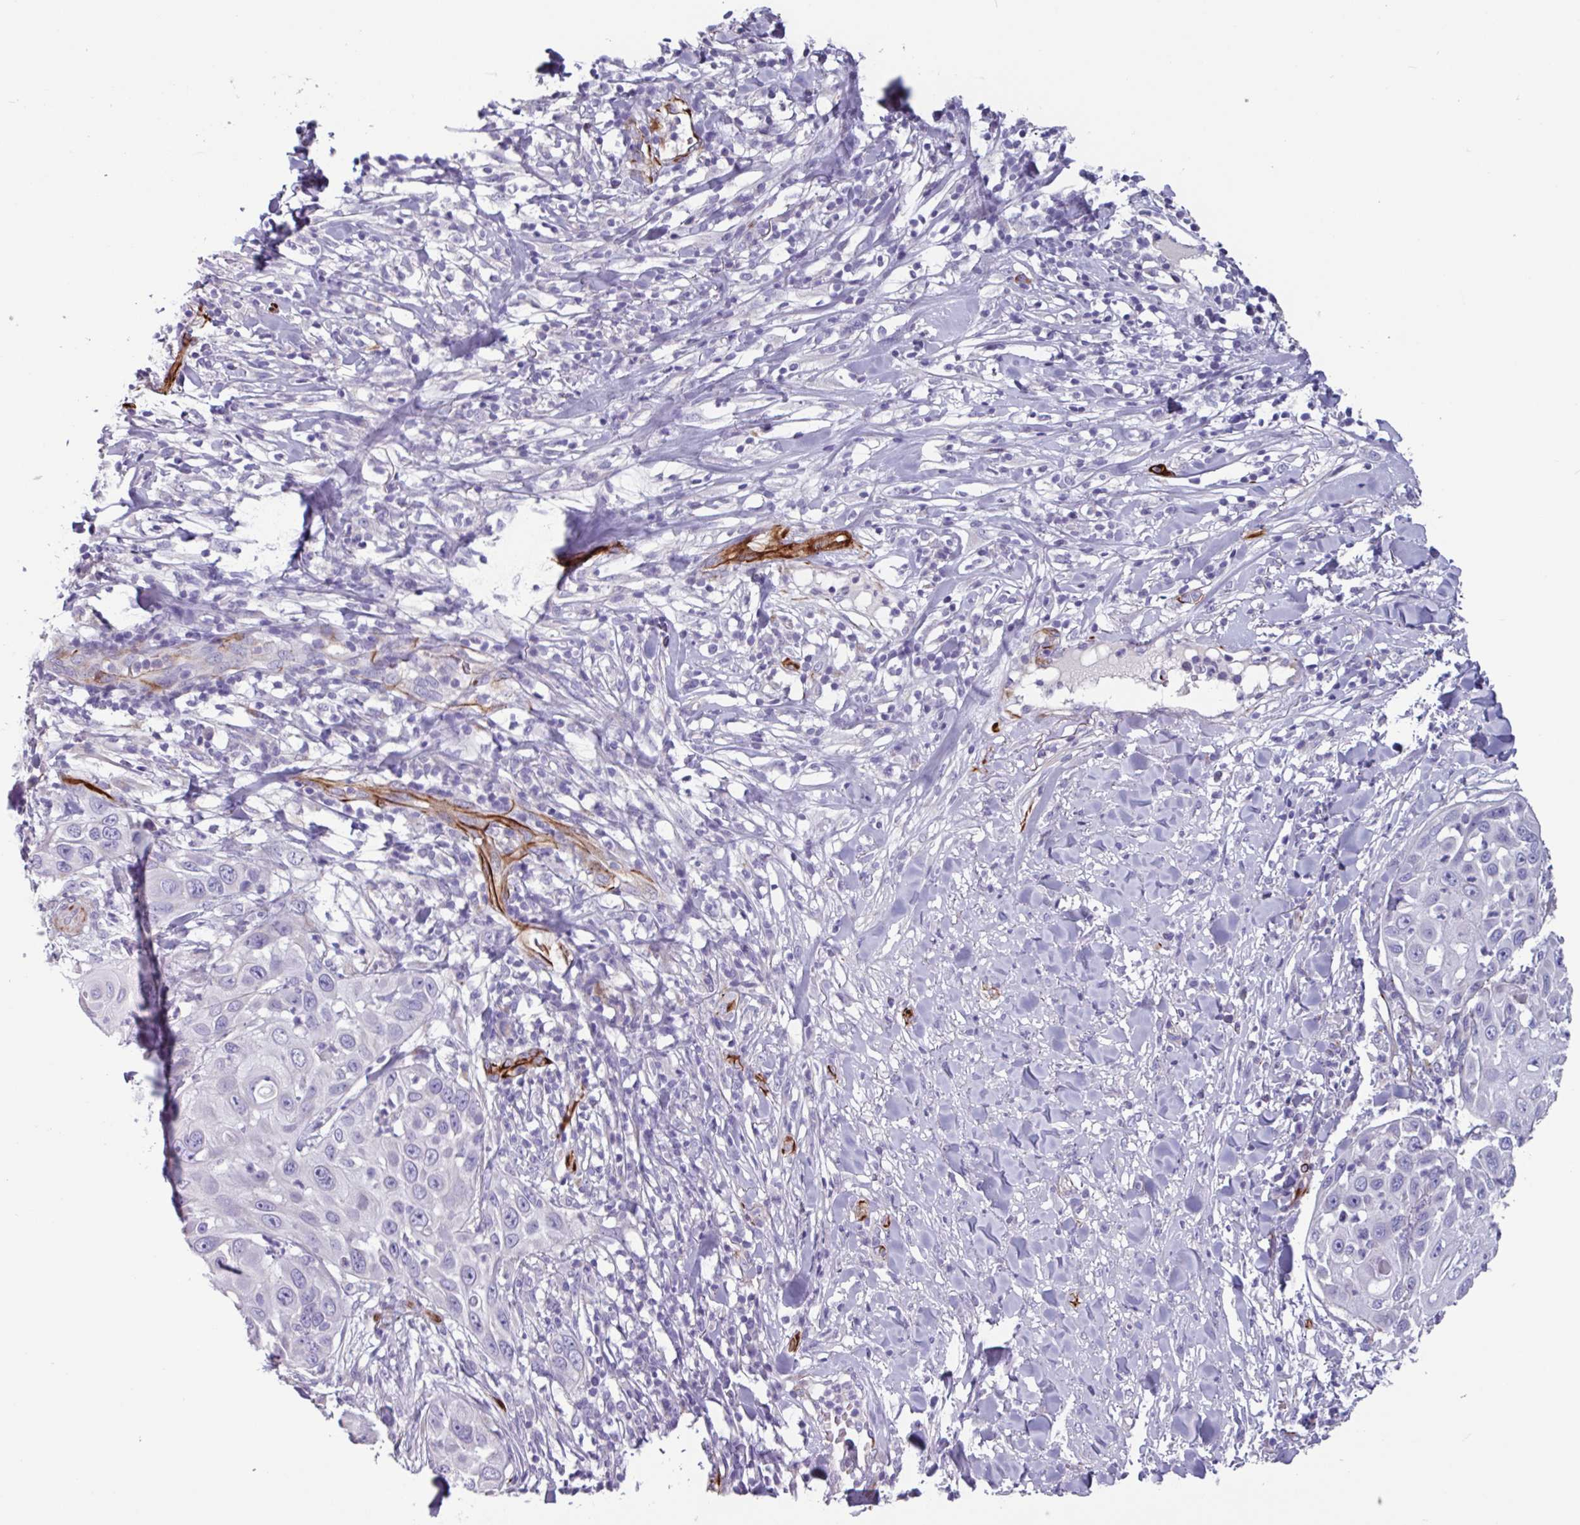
{"staining": {"intensity": "negative", "quantity": "none", "location": "none"}, "tissue": "skin cancer", "cell_type": "Tumor cells", "image_type": "cancer", "snomed": [{"axis": "morphology", "description": "Squamous cell carcinoma, NOS"}, {"axis": "topography", "description": "Skin"}], "caption": "Tumor cells are negative for brown protein staining in skin squamous cell carcinoma.", "gene": "BTD", "patient": {"sex": "female", "age": 44}}